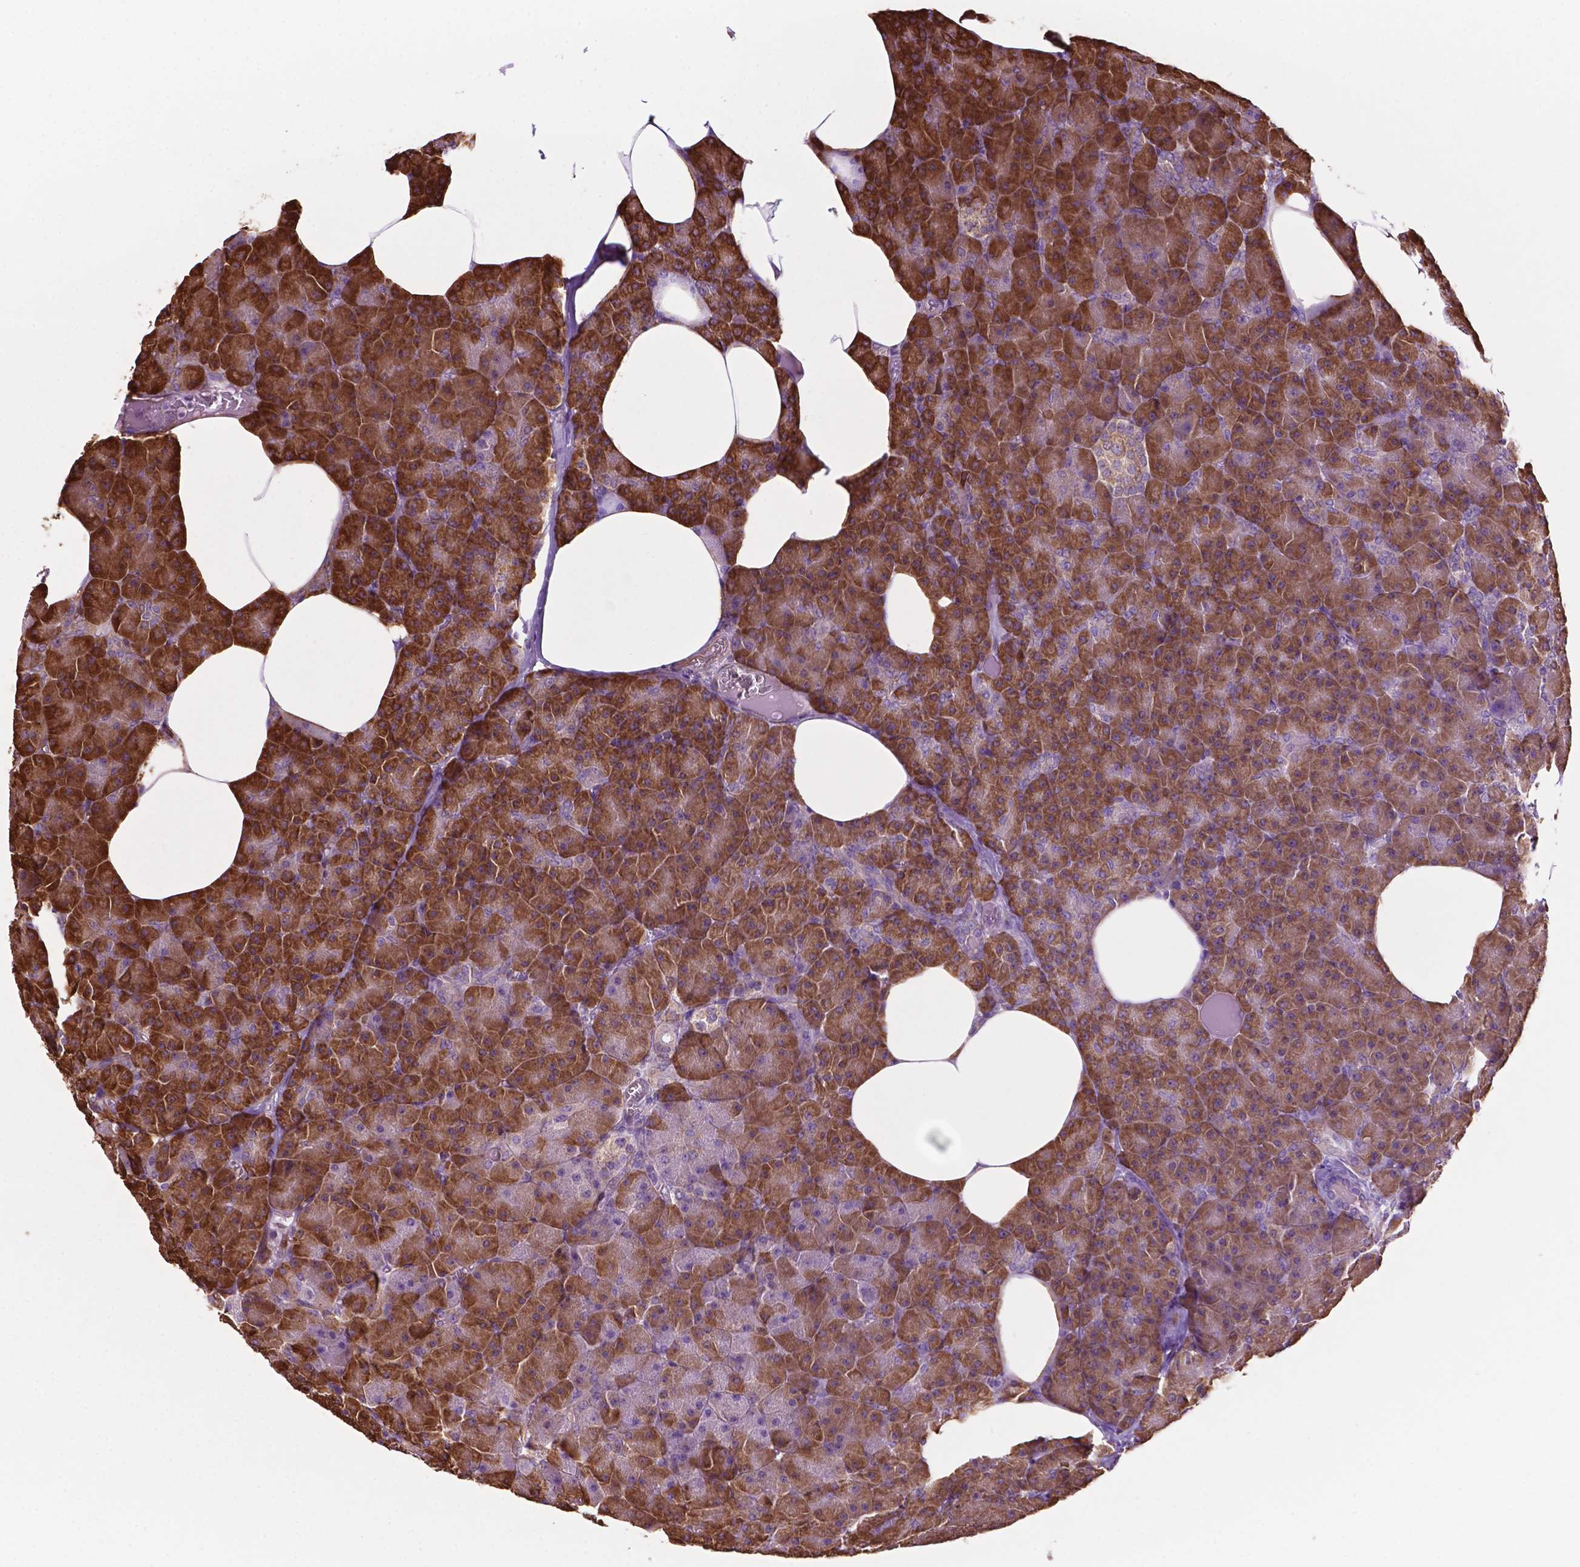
{"staining": {"intensity": "strong", "quantity": ">75%", "location": "cytoplasmic/membranous"}, "tissue": "pancreas", "cell_type": "Exocrine glandular cells", "image_type": "normal", "snomed": [{"axis": "morphology", "description": "Normal tissue, NOS"}, {"axis": "topography", "description": "Pancreas"}], "caption": "IHC image of benign pancreas: human pancreas stained using IHC reveals high levels of strong protein expression localized specifically in the cytoplasmic/membranous of exocrine glandular cells, appearing as a cytoplasmic/membranous brown color.", "gene": "RPL29", "patient": {"sex": "female", "age": 45}}